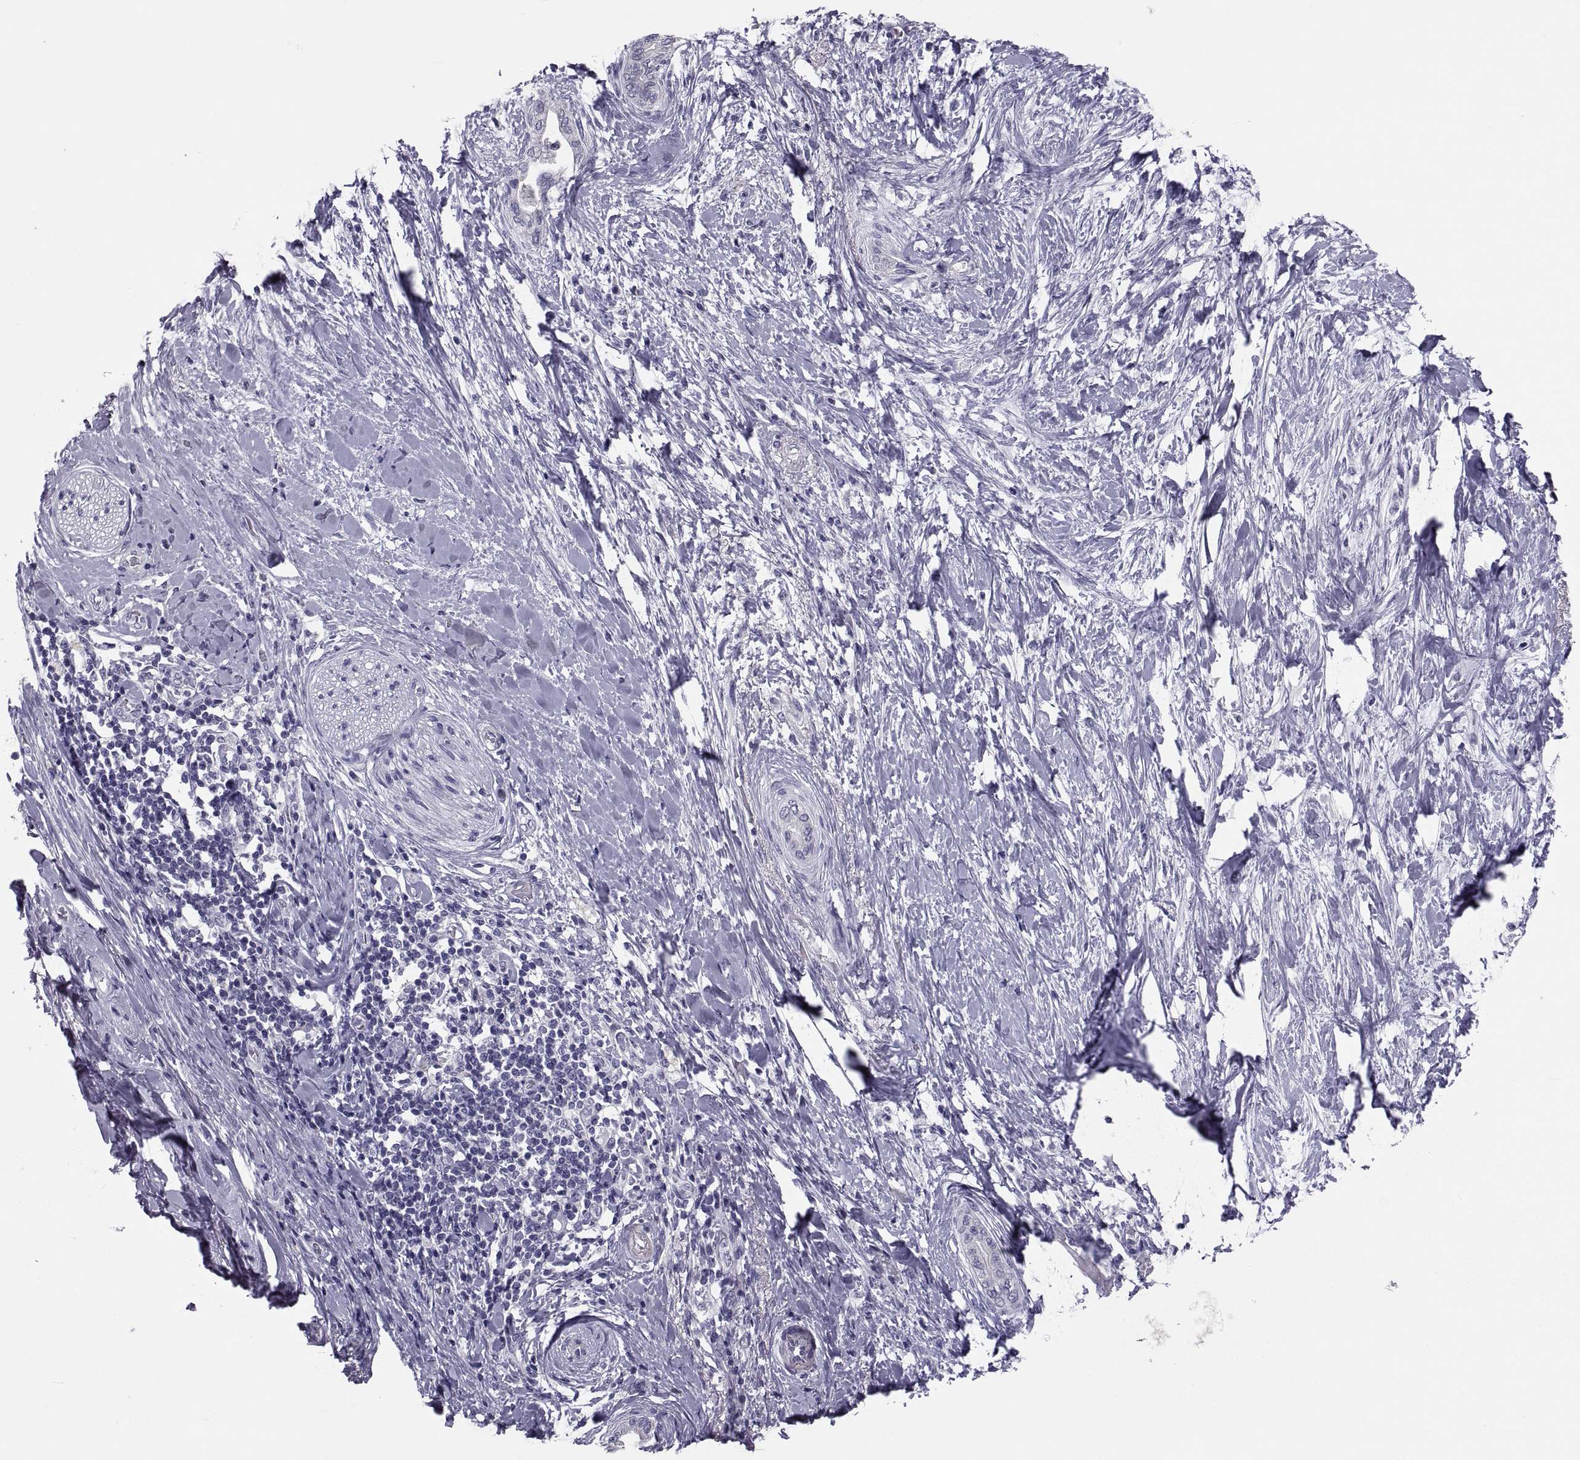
{"staining": {"intensity": "negative", "quantity": "none", "location": "none"}, "tissue": "pancreatic cancer", "cell_type": "Tumor cells", "image_type": "cancer", "snomed": [{"axis": "morphology", "description": "Normal tissue, NOS"}, {"axis": "morphology", "description": "Adenocarcinoma, NOS"}, {"axis": "topography", "description": "Pancreas"}, {"axis": "topography", "description": "Duodenum"}], "caption": "This histopathology image is of pancreatic cancer stained with IHC to label a protein in brown with the nuclei are counter-stained blue. There is no positivity in tumor cells. Nuclei are stained in blue.", "gene": "PDZRN4", "patient": {"sex": "female", "age": 60}}